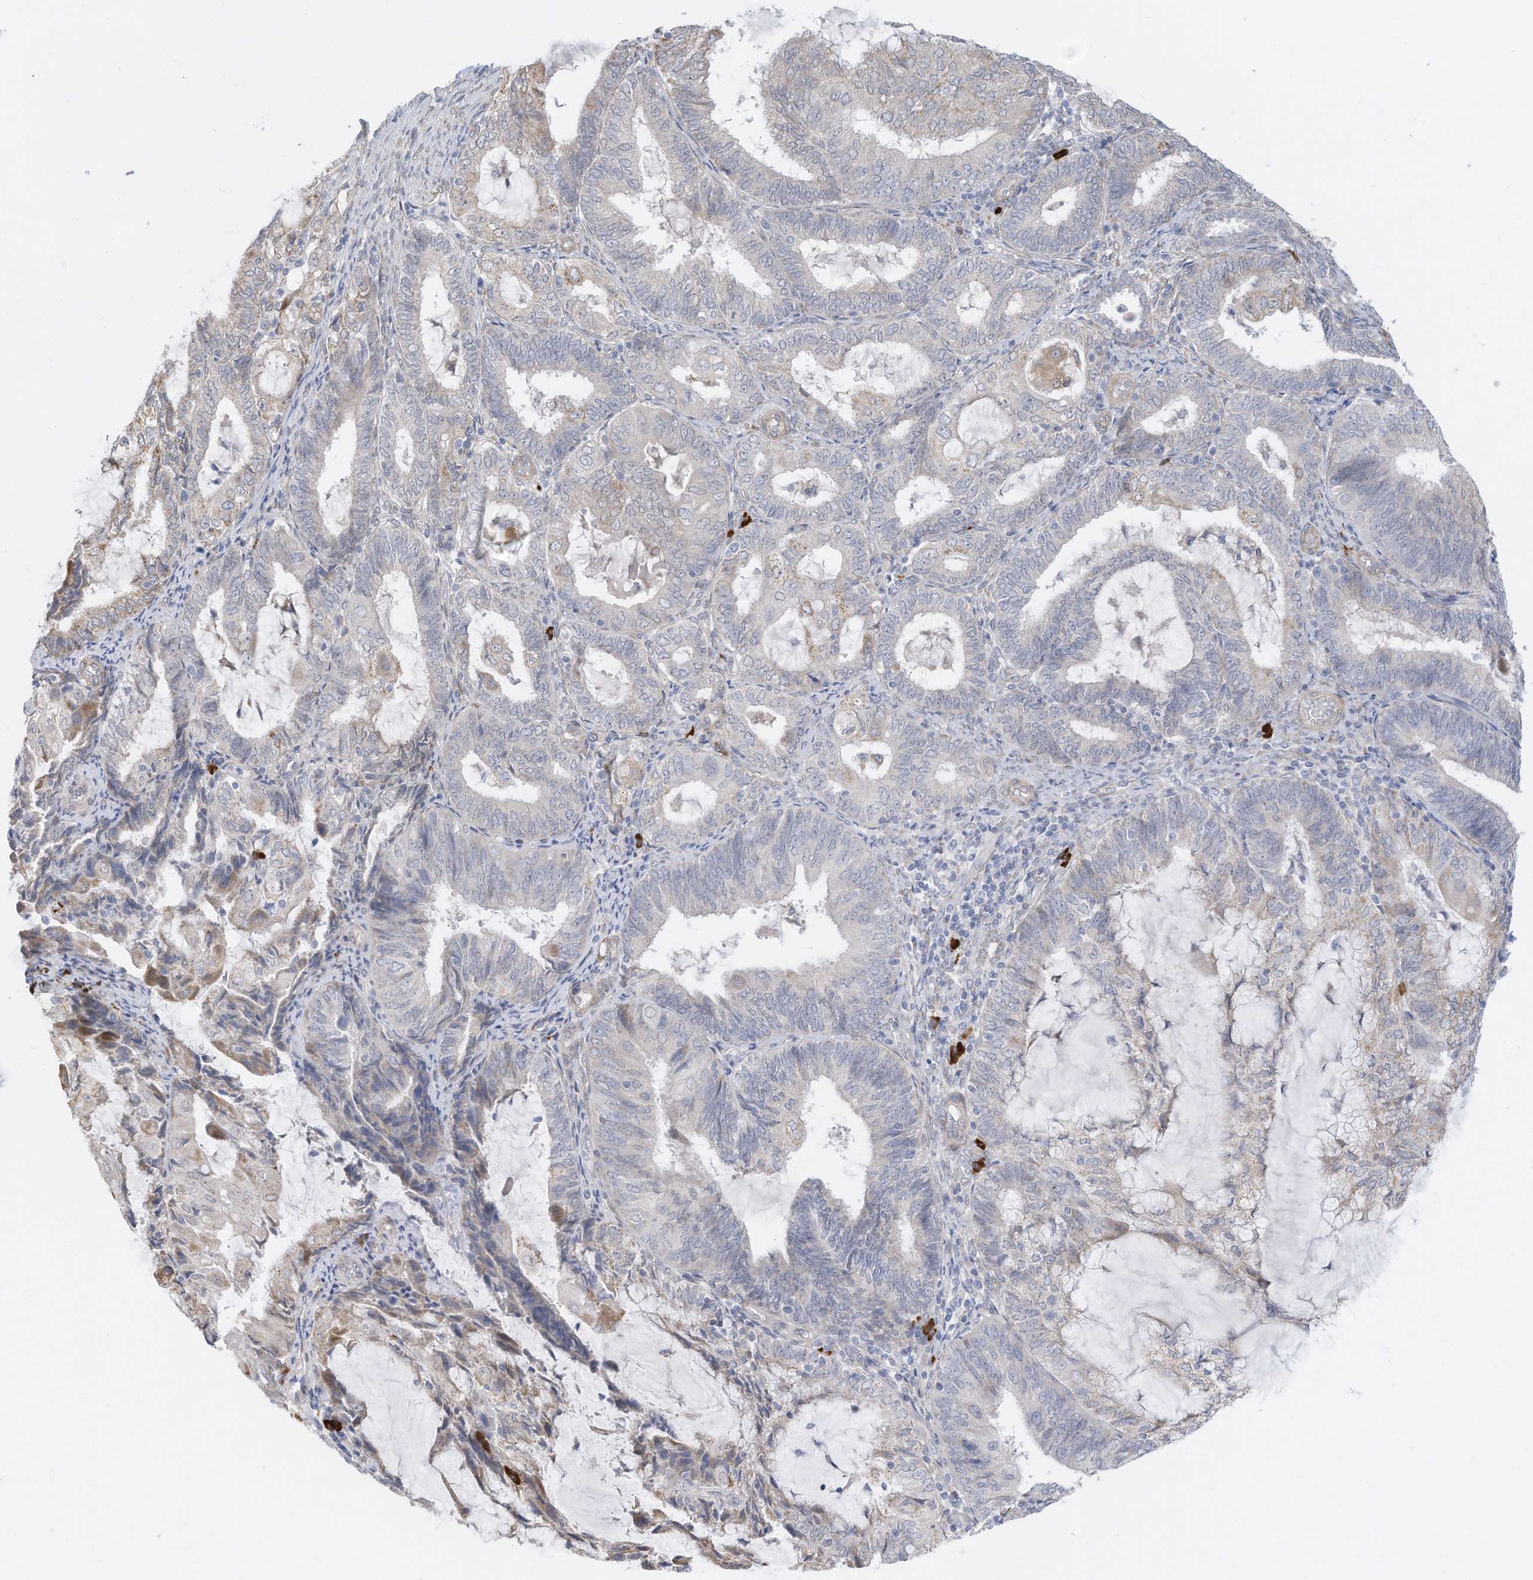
{"staining": {"intensity": "negative", "quantity": "none", "location": "none"}, "tissue": "endometrial cancer", "cell_type": "Tumor cells", "image_type": "cancer", "snomed": [{"axis": "morphology", "description": "Adenocarcinoma, NOS"}, {"axis": "topography", "description": "Endometrium"}], "caption": "IHC histopathology image of neoplastic tissue: adenocarcinoma (endometrial) stained with DAB (3,3'-diaminobenzidine) displays no significant protein positivity in tumor cells.", "gene": "ZNF292", "patient": {"sex": "female", "age": 81}}